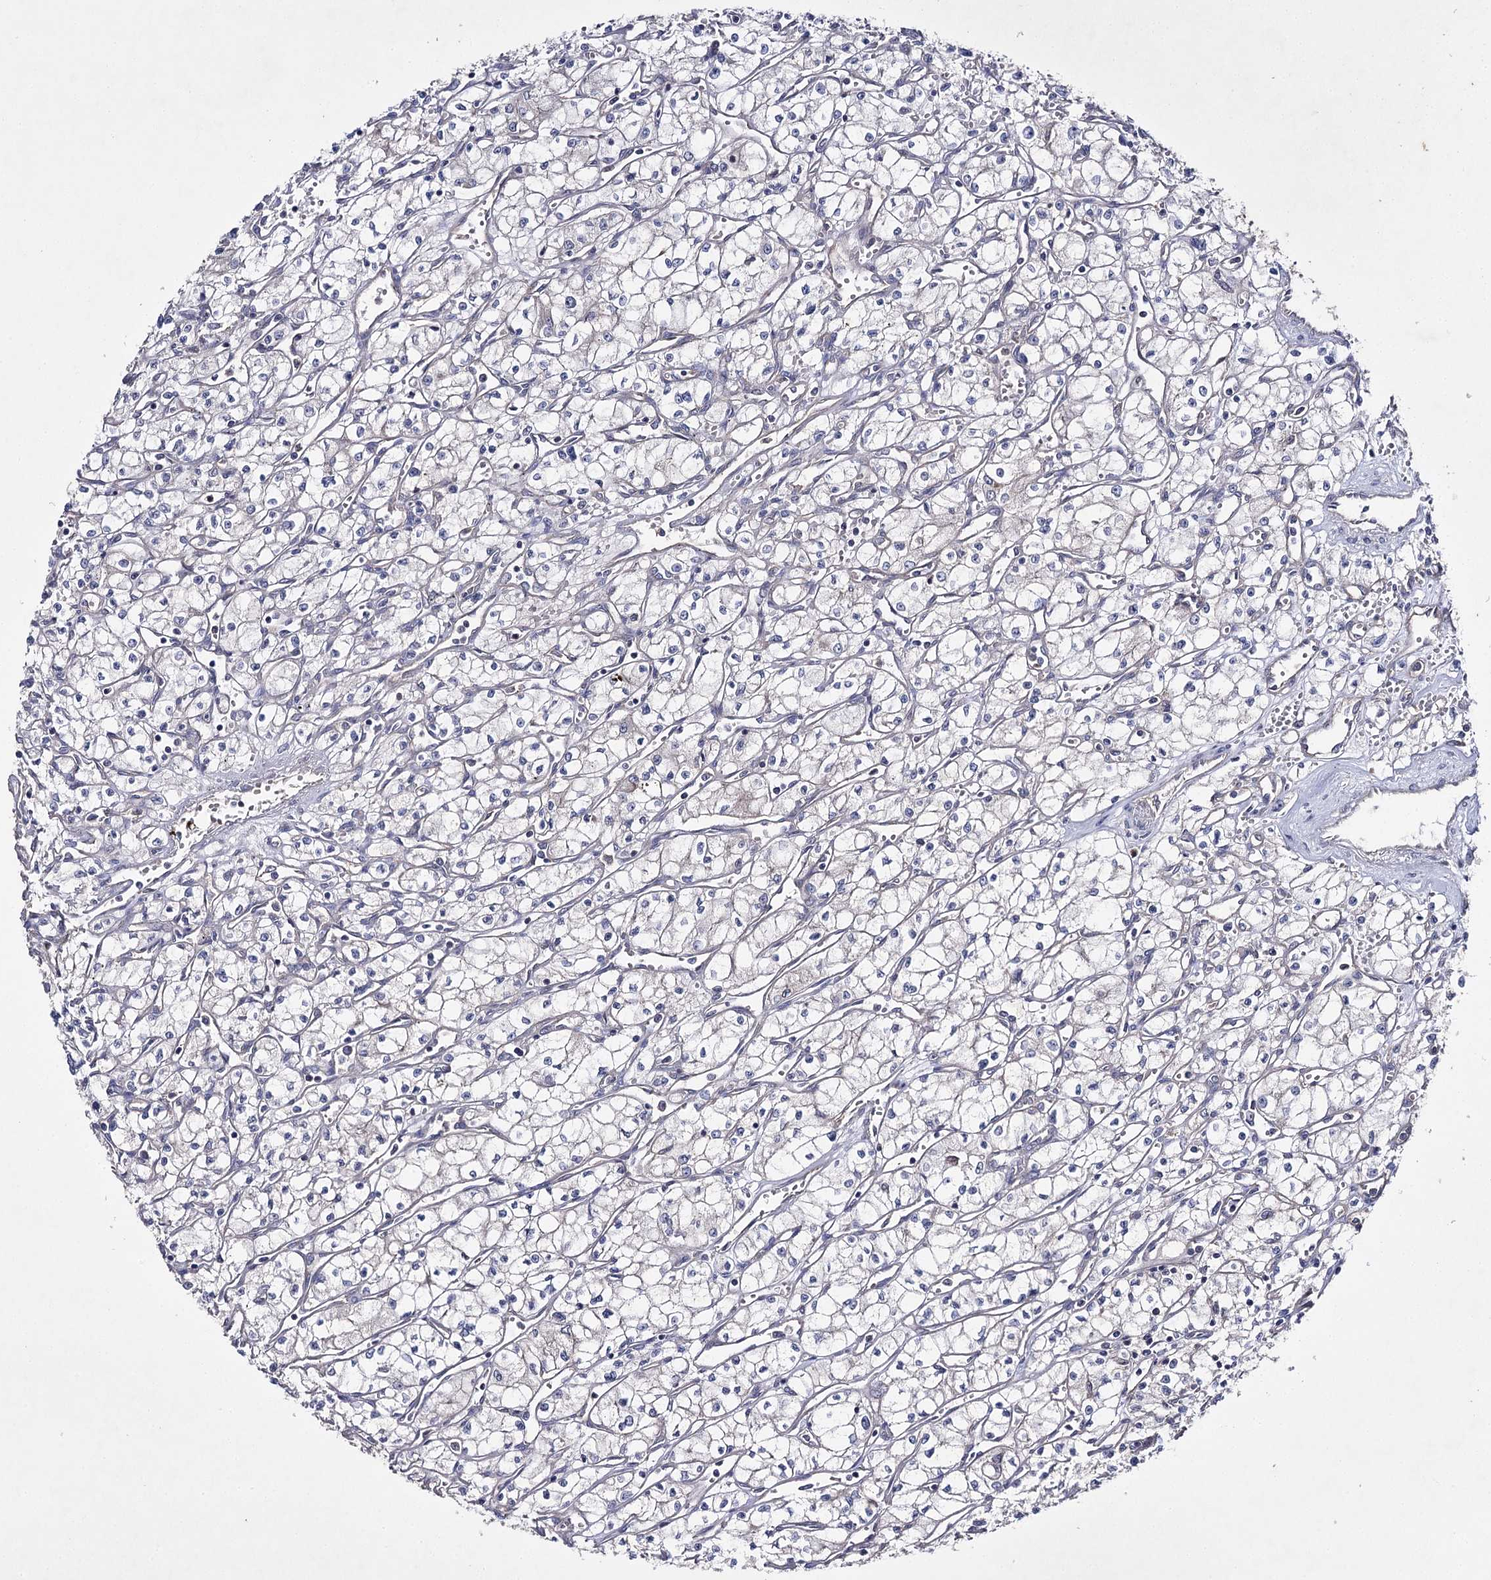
{"staining": {"intensity": "negative", "quantity": "none", "location": "none"}, "tissue": "renal cancer", "cell_type": "Tumor cells", "image_type": "cancer", "snomed": [{"axis": "morphology", "description": "Adenocarcinoma, NOS"}, {"axis": "topography", "description": "Kidney"}], "caption": "This is an immunohistochemistry (IHC) photomicrograph of human renal adenocarcinoma. There is no staining in tumor cells.", "gene": "BCR", "patient": {"sex": "male", "age": 59}}